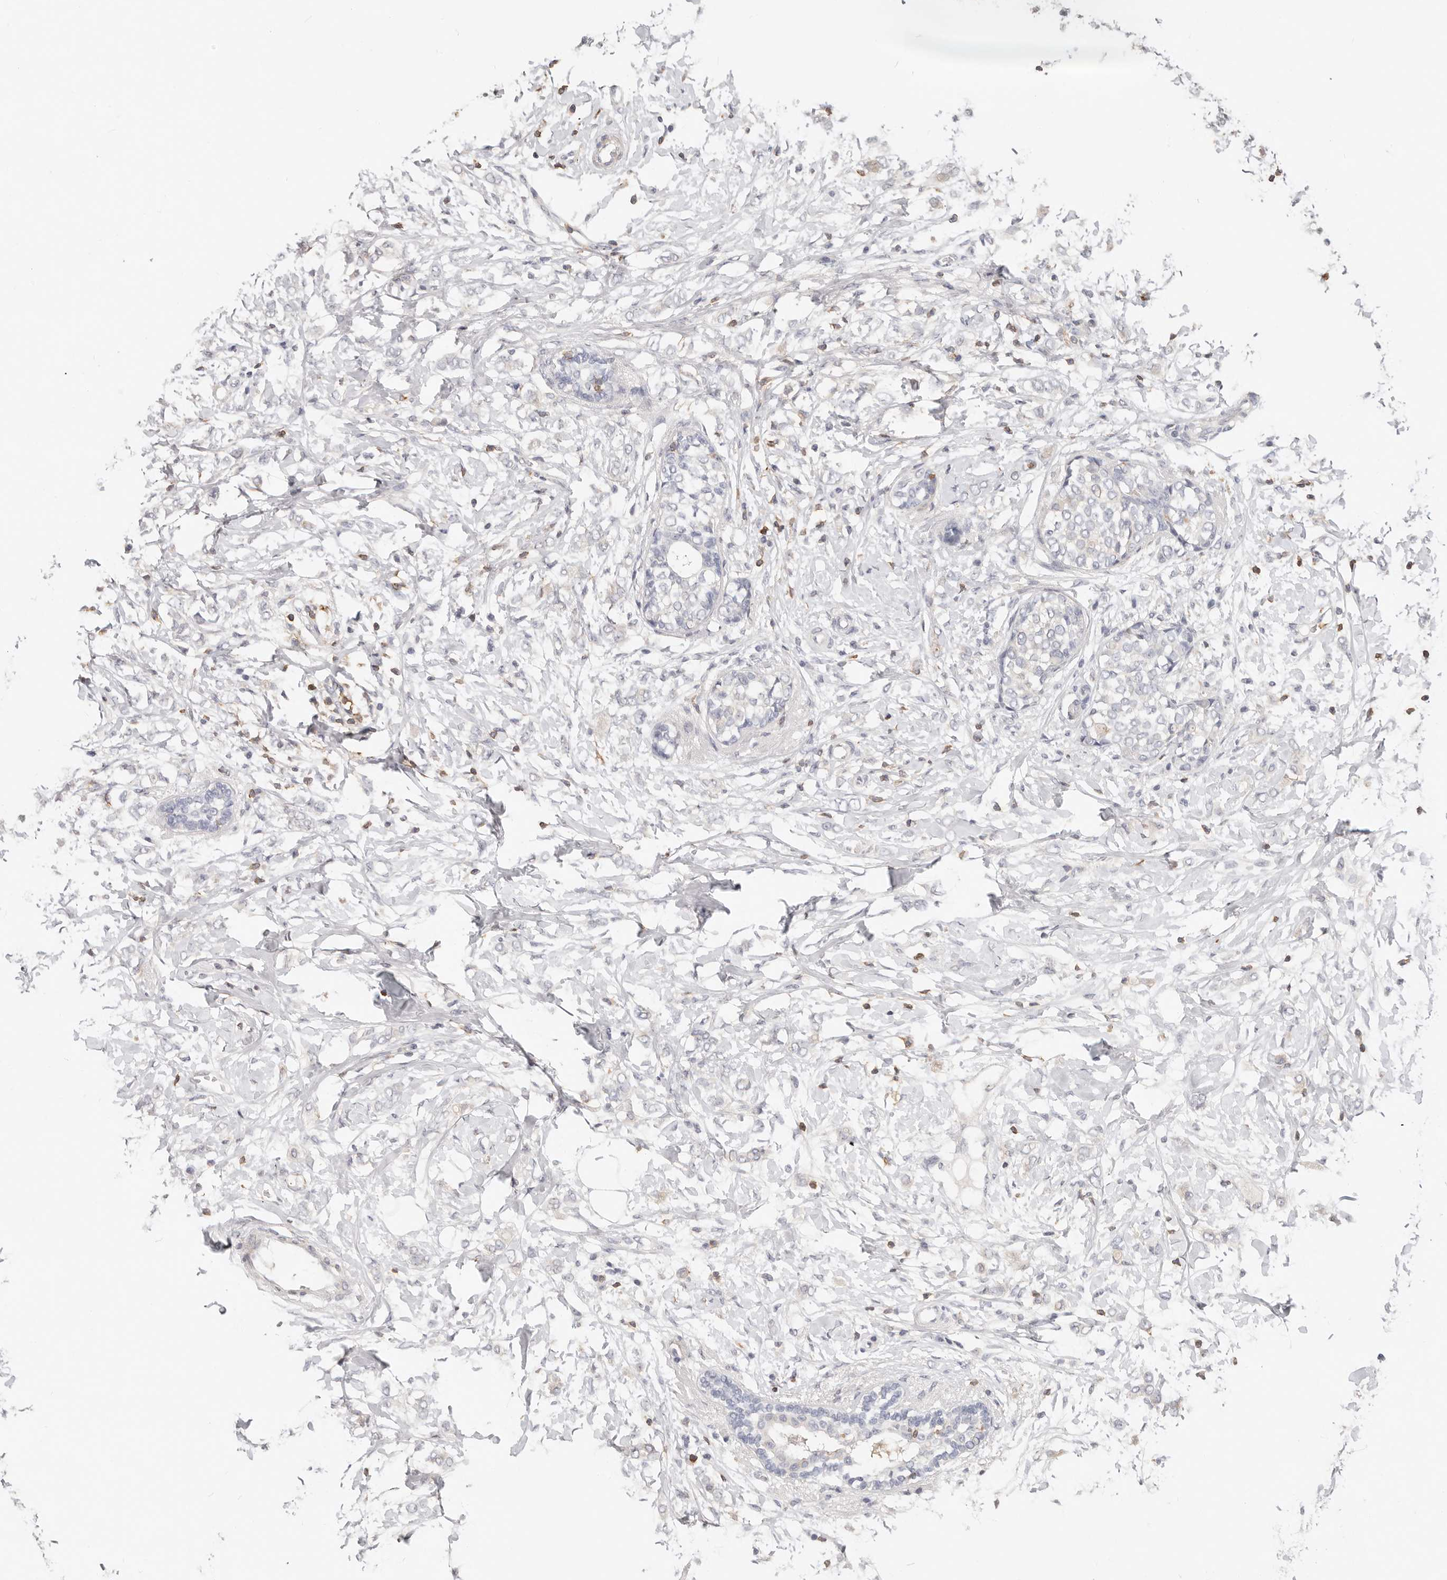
{"staining": {"intensity": "negative", "quantity": "none", "location": "none"}, "tissue": "breast cancer", "cell_type": "Tumor cells", "image_type": "cancer", "snomed": [{"axis": "morphology", "description": "Normal tissue, NOS"}, {"axis": "morphology", "description": "Lobular carcinoma"}, {"axis": "topography", "description": "Breast"}], "caption": "Immunohistochemical staining of human breast cancer displays no significant staining in tumor cells.", "gene": "TMEM63B", "patient": {"sex": "female", "age": 47}}